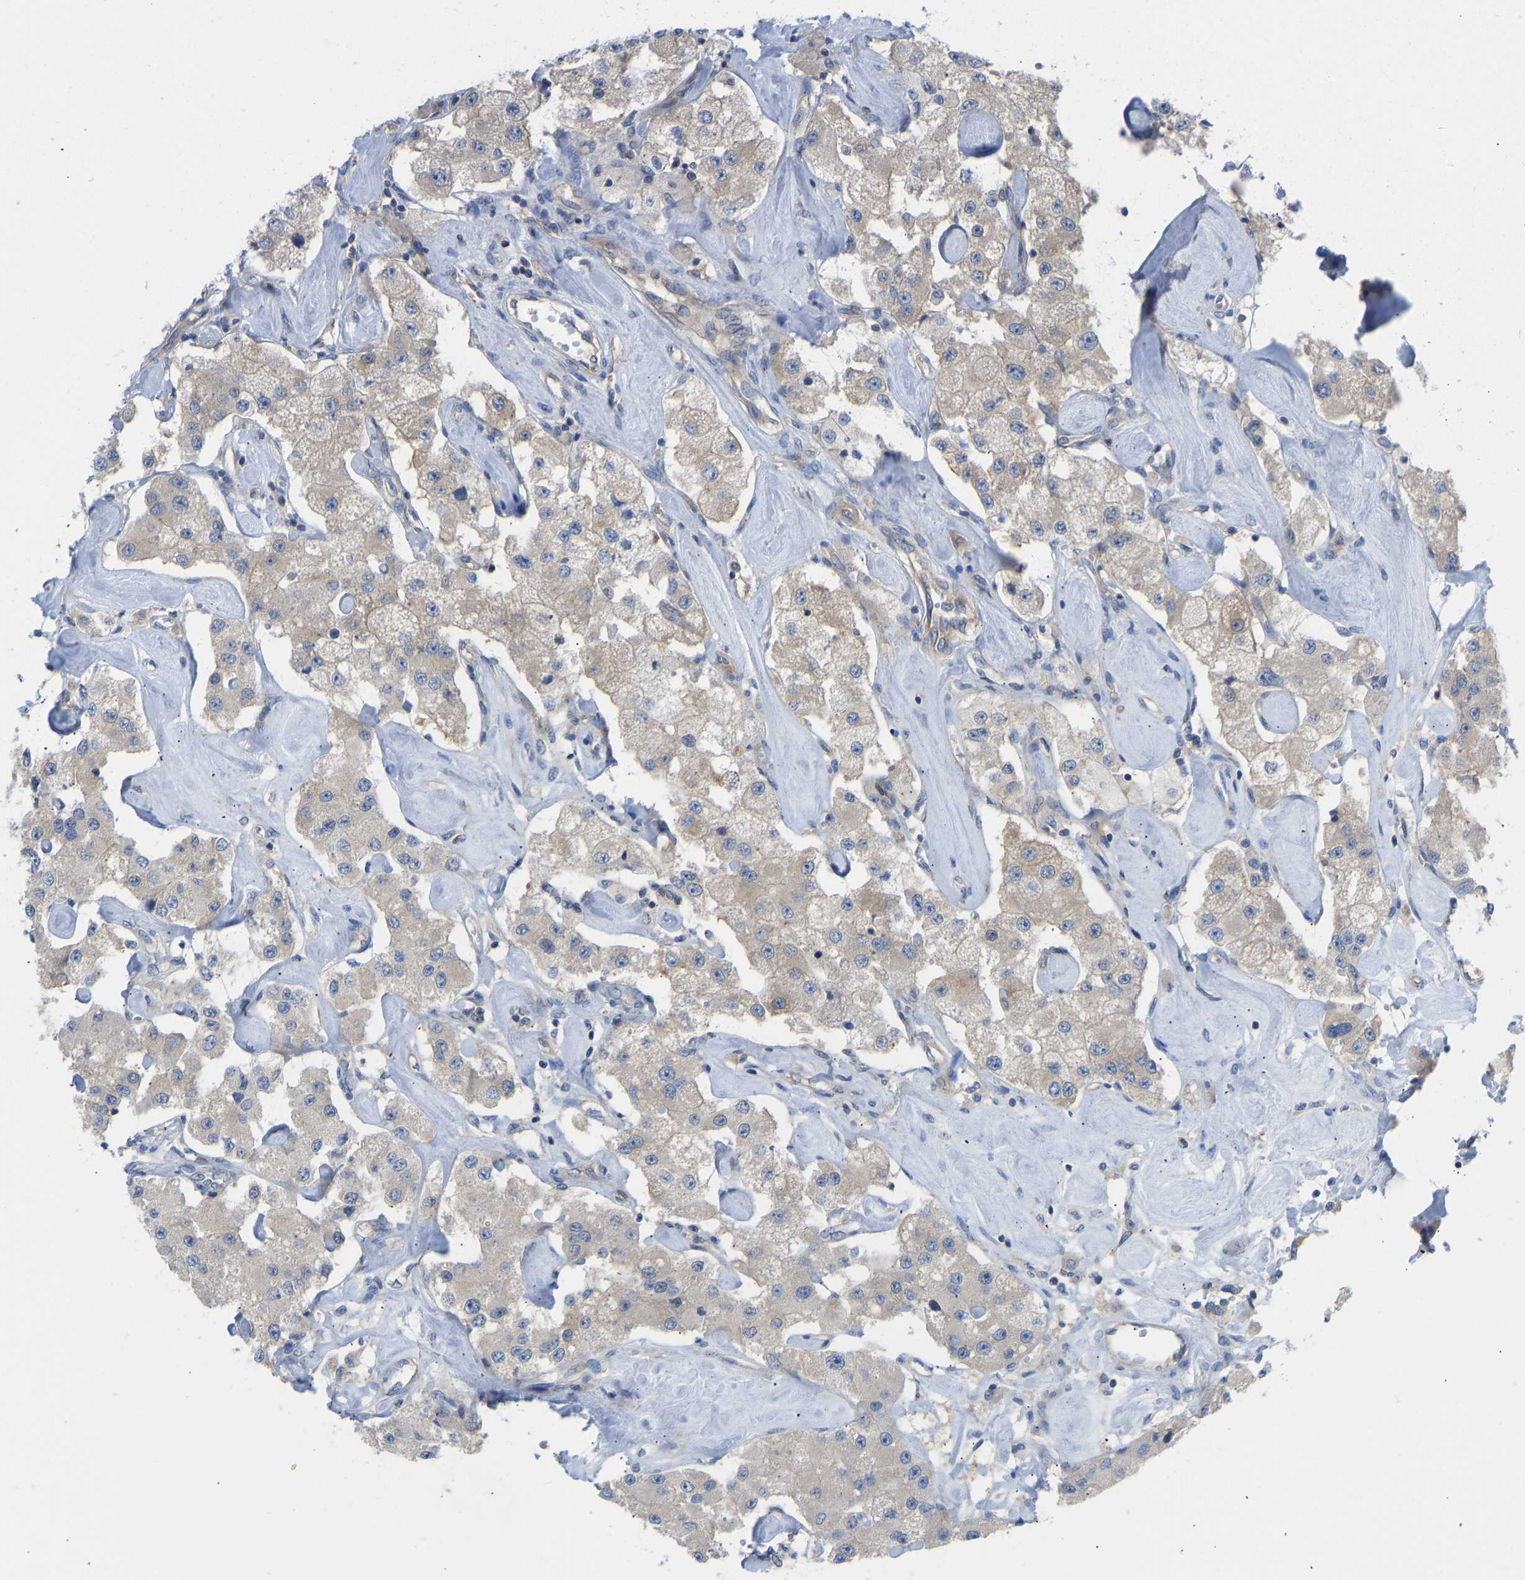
{"staining": {"intensity": "weak", "quantity": ">75%", "location": "cytoplasmic/membranous"}, "tissue": "carcinoid", "cell_type": "Tumor cells", "image_type": "cancer", "snomed": [{"axis": "morphology", "description": "Carcinoid, malignant, NOS"}, {"axis": "topography", "description": "Pancreas"}], "caption": "Brown immunohistochemical staining in carcinoid (malignant) displays weak cytoplasmic/membranous staining in about >75% of tumor cells.", "gene": "PPP3CA", "patient": {"sex": "male", "age": 41}}